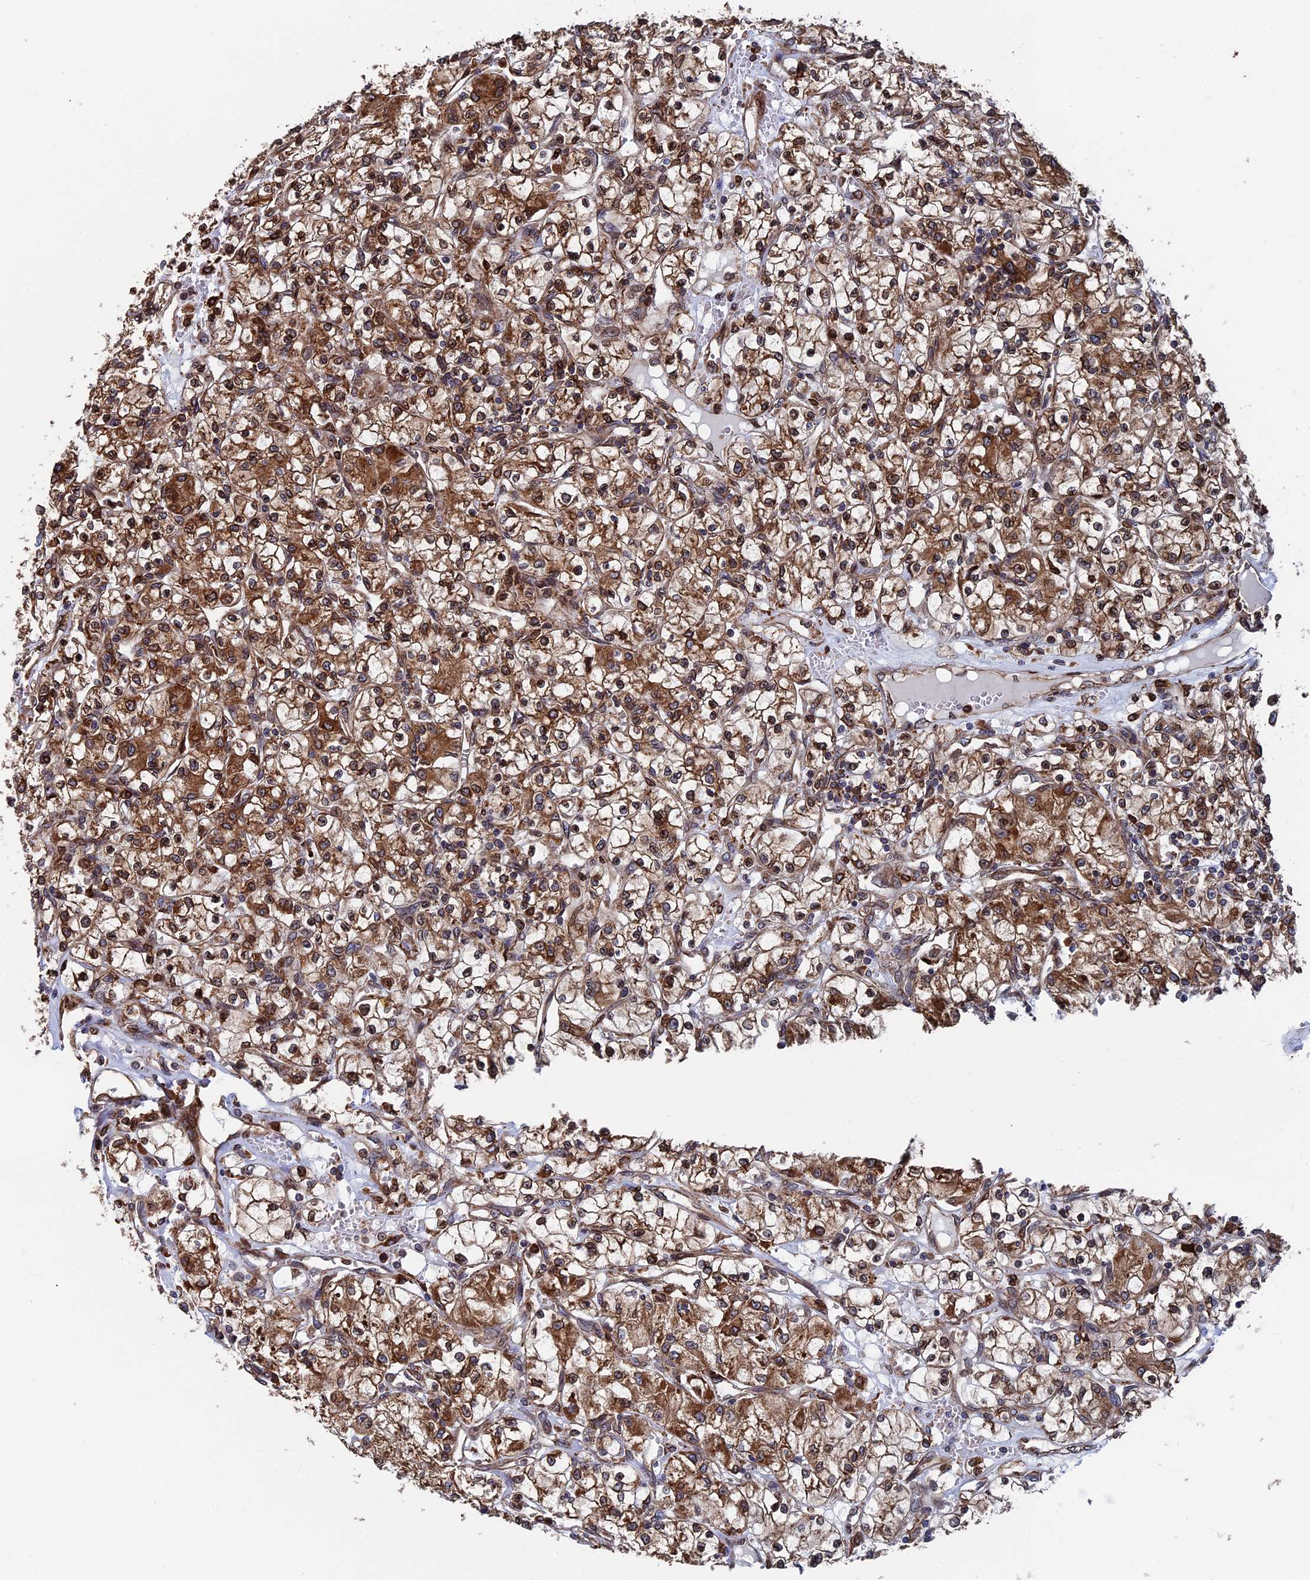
{"staining": {"intensity": "strong", "quantity": ">75%", "location": "cytoplasmic/membranous"}, "tissue": "renal cancer", "cell_type": "Tumor cells", "image_type": "cancer", "snomed": [{"axis": "morphology", "description": "Adenocarcinoma, NOS"}, {"axis": "topography", "description": "Kidney"}], "caption": "A photomicrograph showing strong cytoplasmic/membranous positivity in about >75% of tumor cells in renal cancer, as visualized by brown immunohistochemical staining.", "gene": "RPUSD1", "patient": {"sex": "female", "age": 59}}